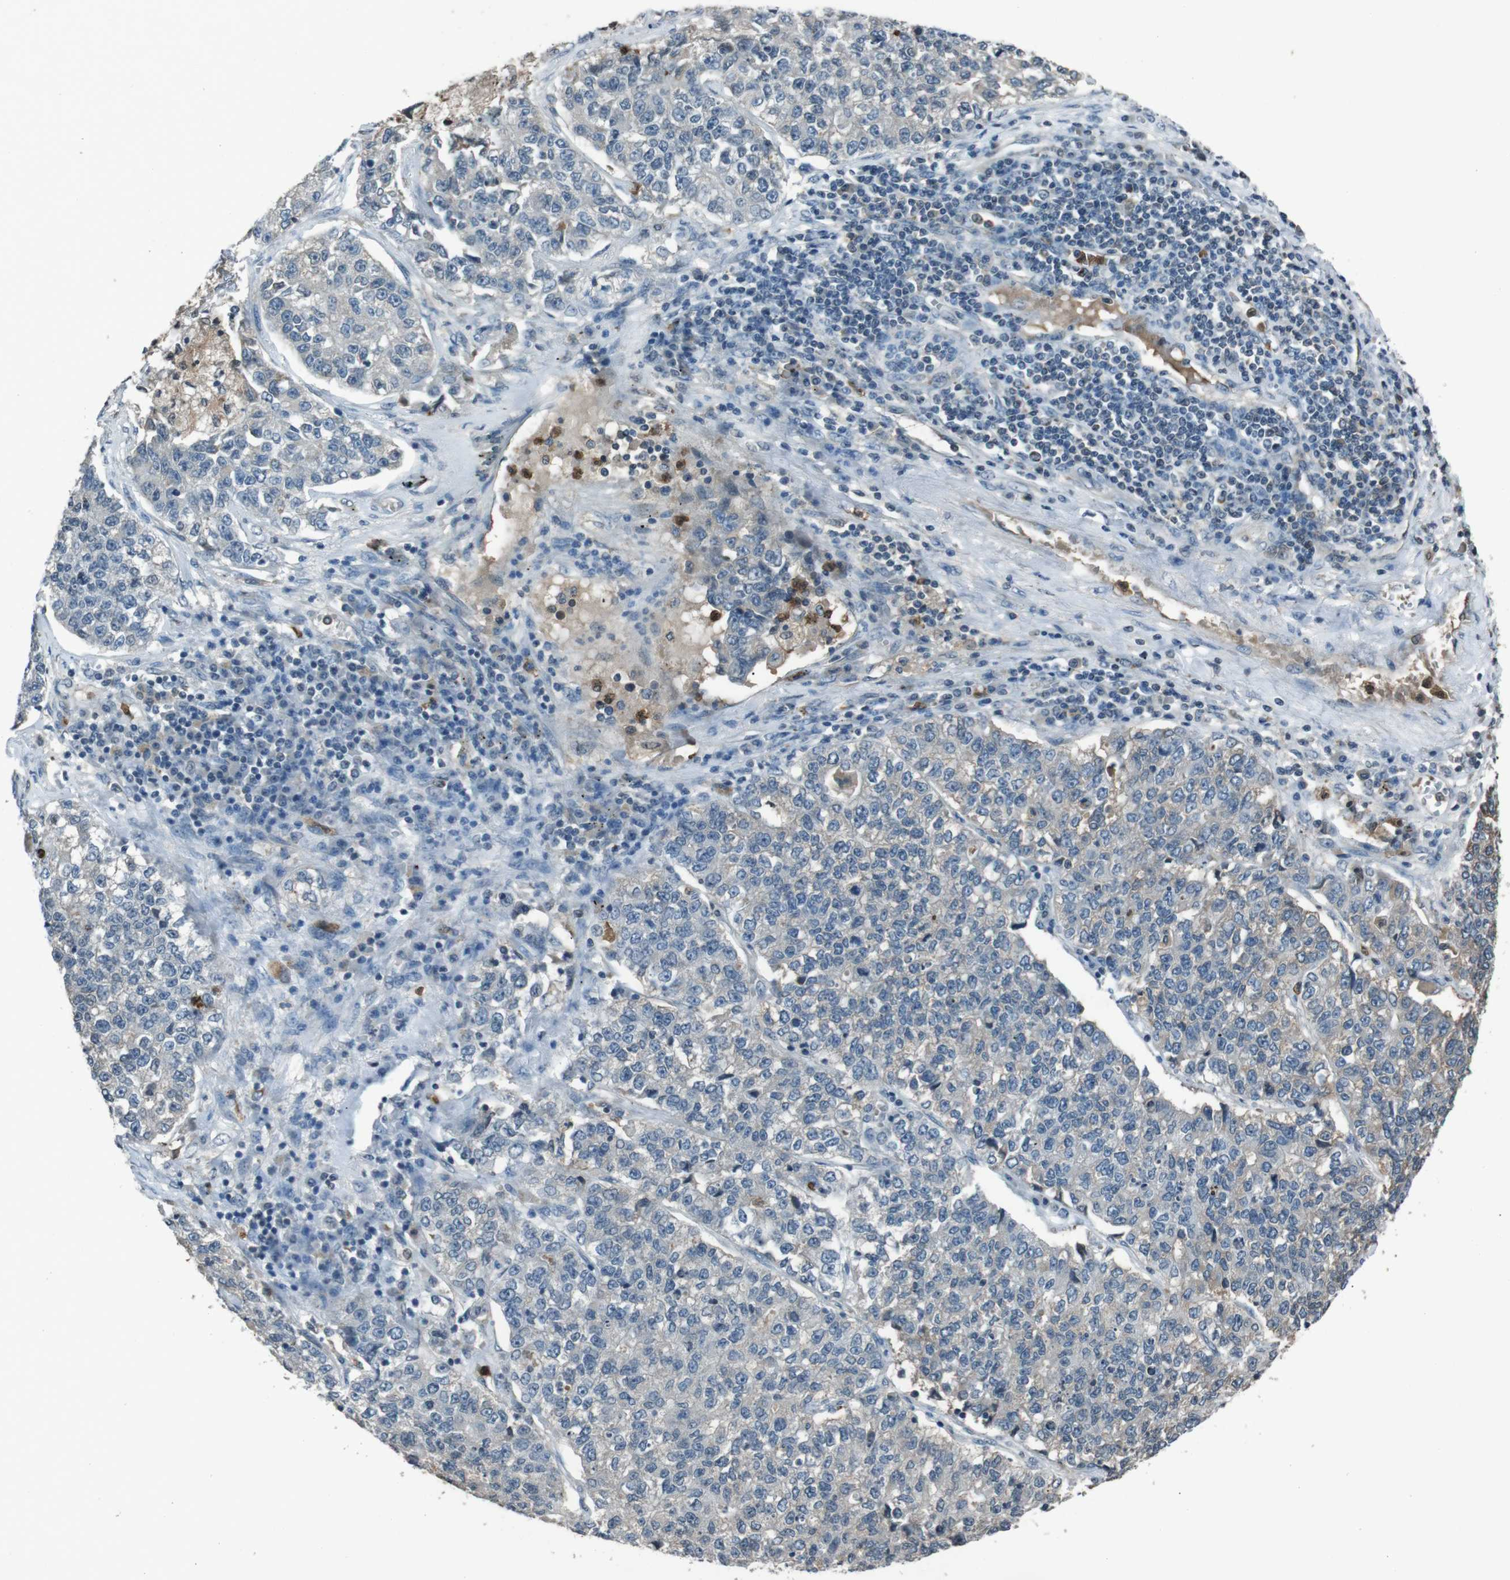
{"staining": {"intensity": "negative", "quantity": "none", "location": "none"}, "tissue": "lung cancer", "cell_type": "Tumor cells", "image_type": "cancer", "snomed": [{"axis": "morphology", "description": "Adenocarcinoma, NOS"}, {"axis": "topography", "description": "Lung"}], "caption": "Tumor cells are negative for brown protein staining in lung adenocarcinoma.", "gene": "UGT1A6", "patient": {"sex": "male", "age": 49}}